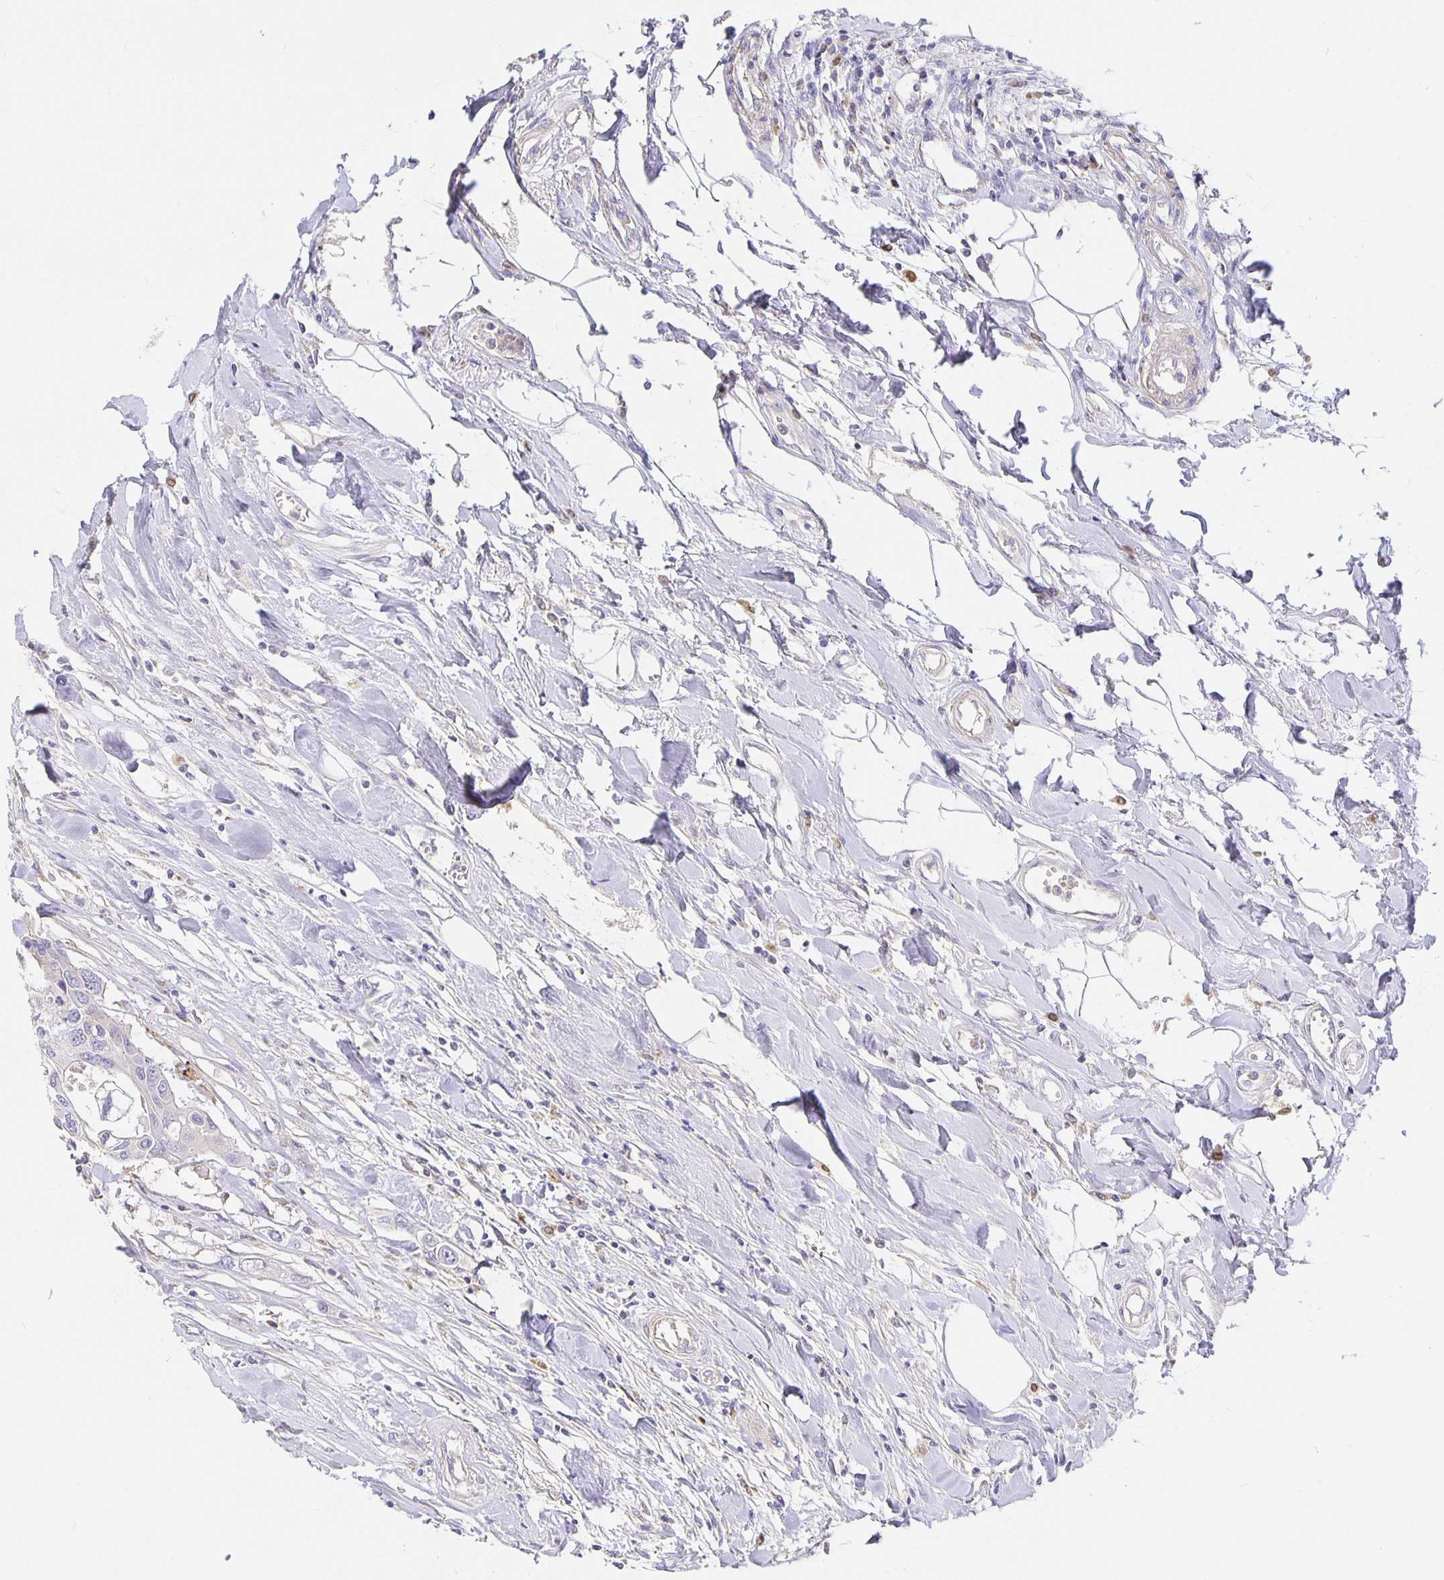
{"staining": {"intensity": "negative", "quantity": "none", "location": "none"}, "tissue": "colorectal cancer", "cell_type": "Tumor cells", "image_type": "cancer", "snomed": [{"axis": "morphology", "description": "Adenocarcinoma, NOS"}, {"axis": "topography", "description": "Colon"}], "caption": "Immunohistochemistry (IHC) image of neoplastic tissue: human adenocarcinoma (colorectal) stained with DAB (3,3'-diaminobenzidine) shows no significant protein staining in tumor cells. Nuclei are stained in blue.", "gene": "FLRT3", "patient": {"sex": "male", "age": 77}}